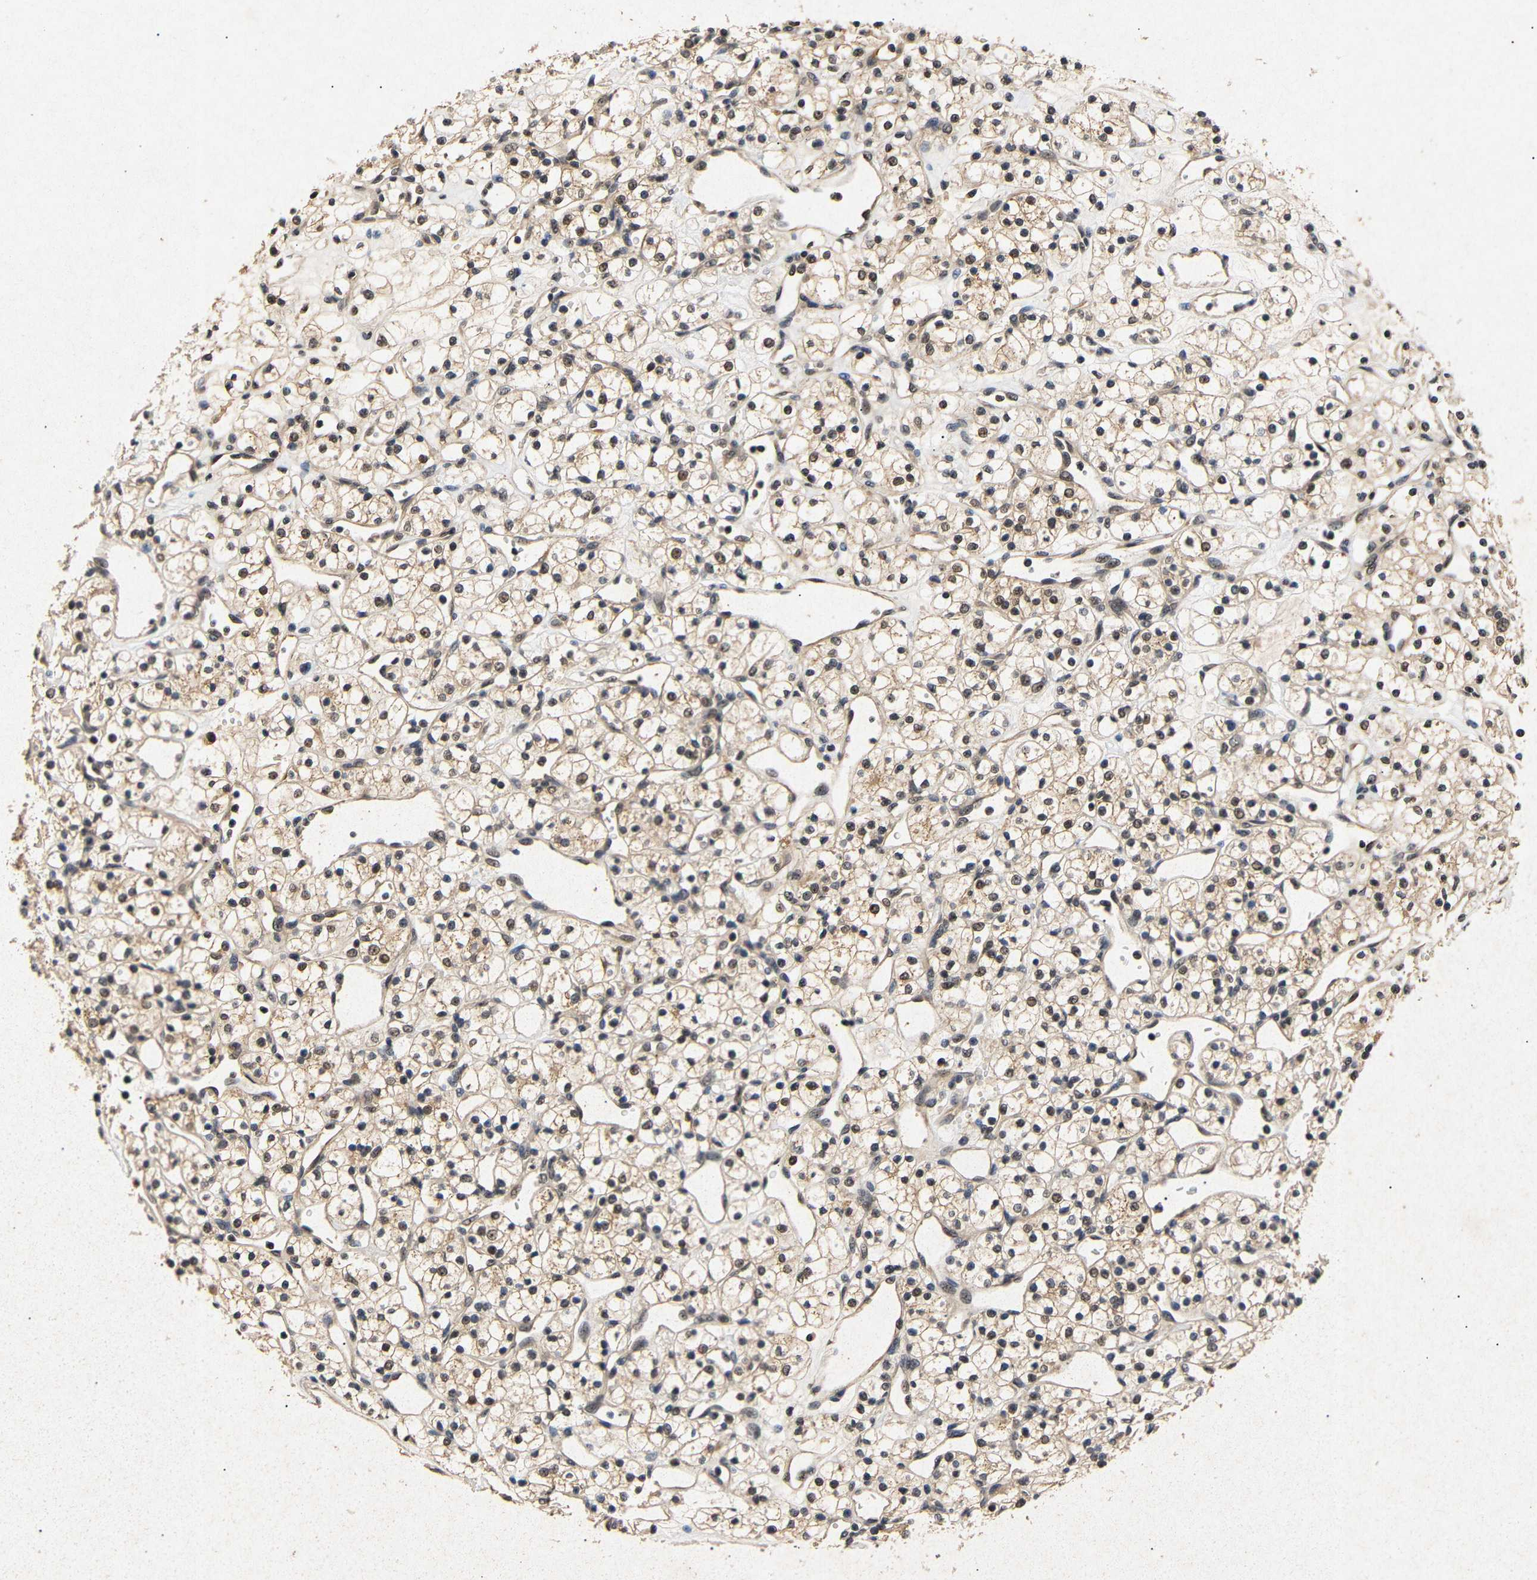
{"staining": {"intensity": "moderate", "quantity": ">75%", "location": "cytoplasmic/membranous,nuclear"}, "tissue": "renal cancer", "cell_type": "Tumor cells", "image_type": "cancer", "snomed": [{"axis": "morphology", "description": "Adenocarcinoma, NOS"}, {"axis": "topography", "description": "Kidney"}], "caption": "Renal cancer was stained to show a protein in brown. There is medium levels of moderate cytoplasmic/membranous and nuclear expression in approximately >75% of tumor cells.", "gene": "PARN", "patient": {"sex": "female", "age": 60}}